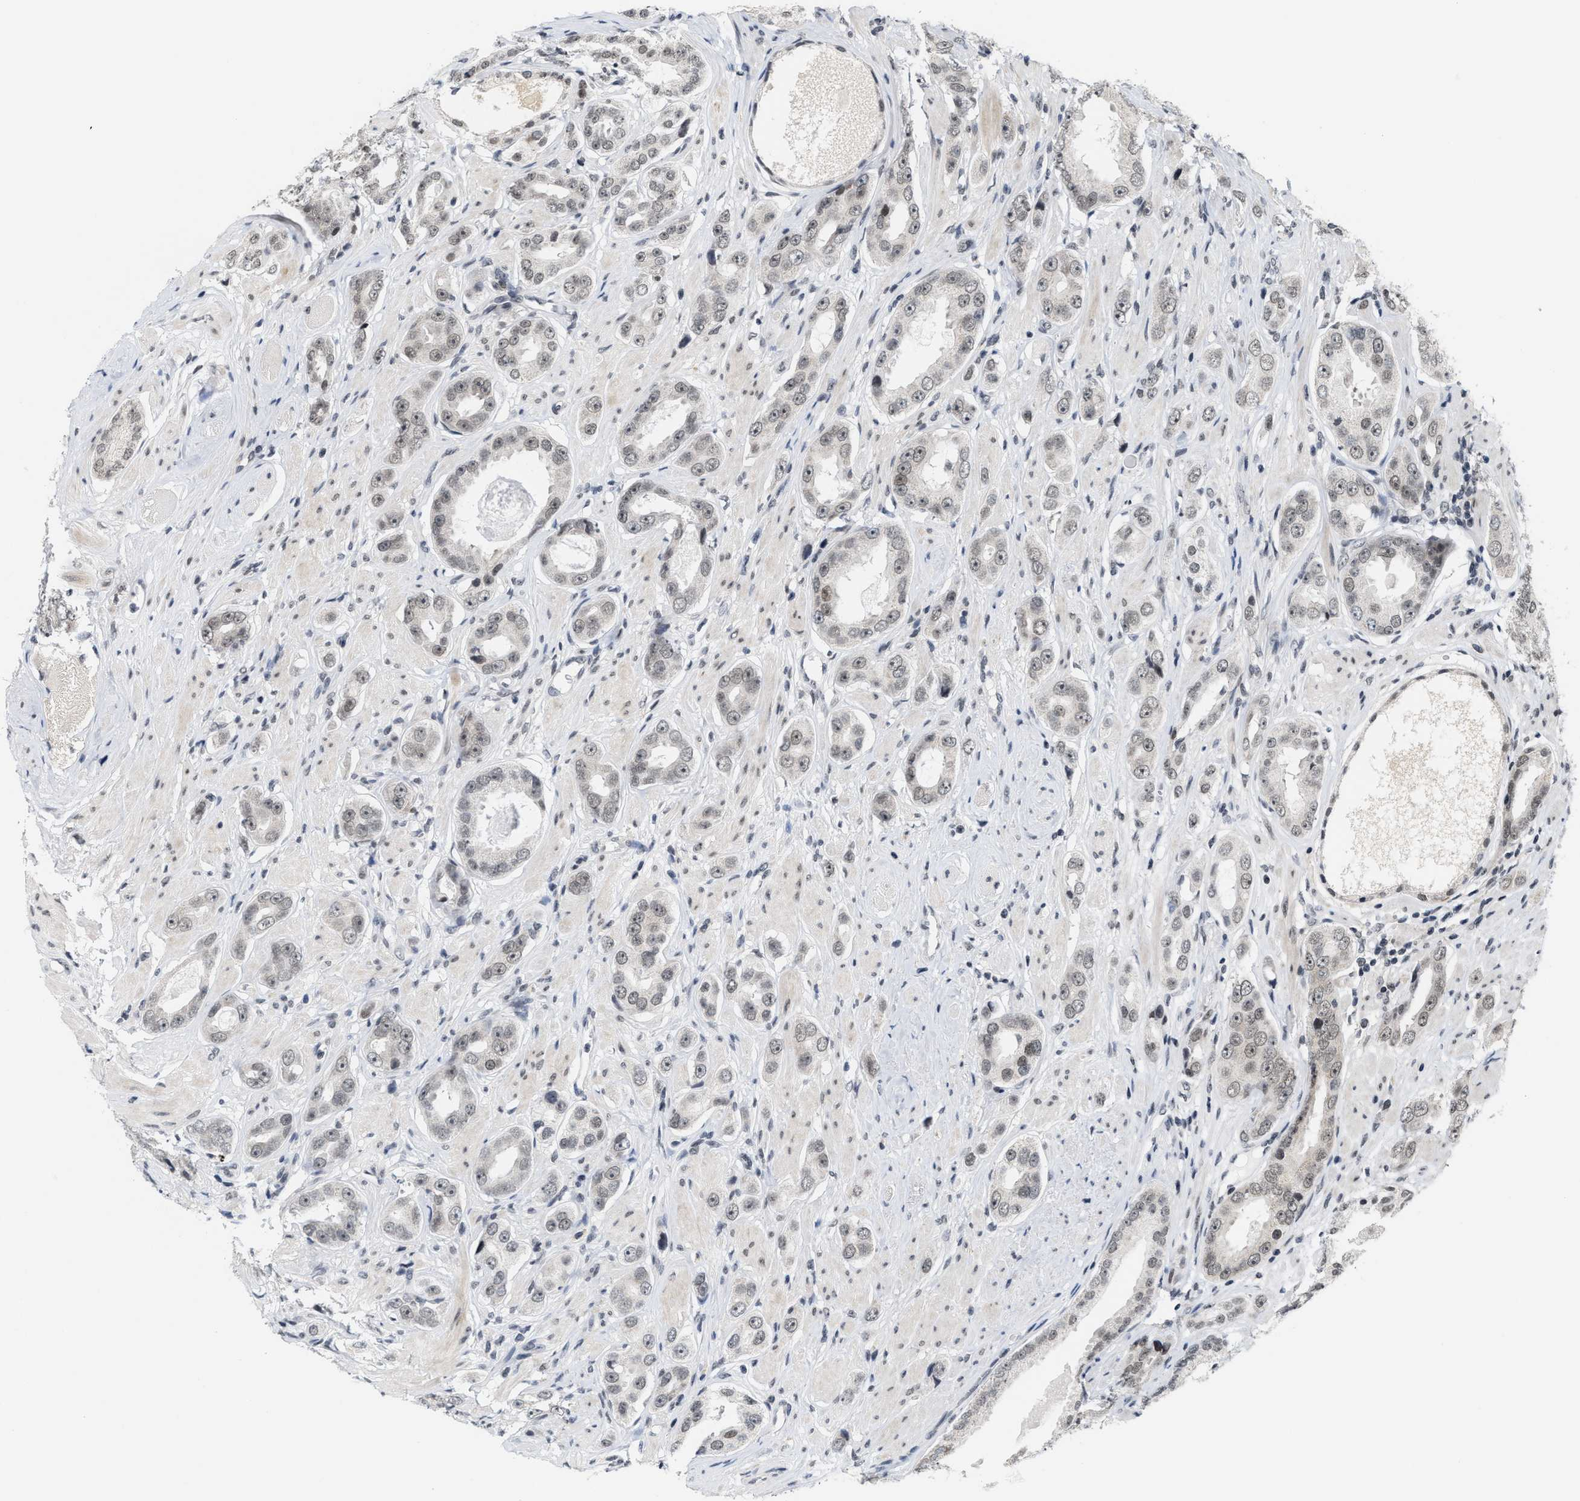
{"staining": {"intensity": "weak", "quantity": ">75%", "location": "nuclear"}, "tissue": "prostate cancer", "cell_type": "Tumor cells", "image_type": "cancer", "snomed": [{"axis": "morphology", "description": "Adenocarcinoma, Medium grade"}, {"axis": "topography", "description": "Prostate"}], "caption": "Protein expression by immunohistochemistry (IHC) displays weak nuclear positivity in about >75% of tumor cells in adenocarcinoma (medium-grade) (prostate). The staining was performed using DAB (3,3'-diaminobenzidine), with brown indicating positive protein expression. Nuclei are stained blue with hematoxylin.", "gene": "ANKRD6", "patient": {"sex": "male", "age": 53}}